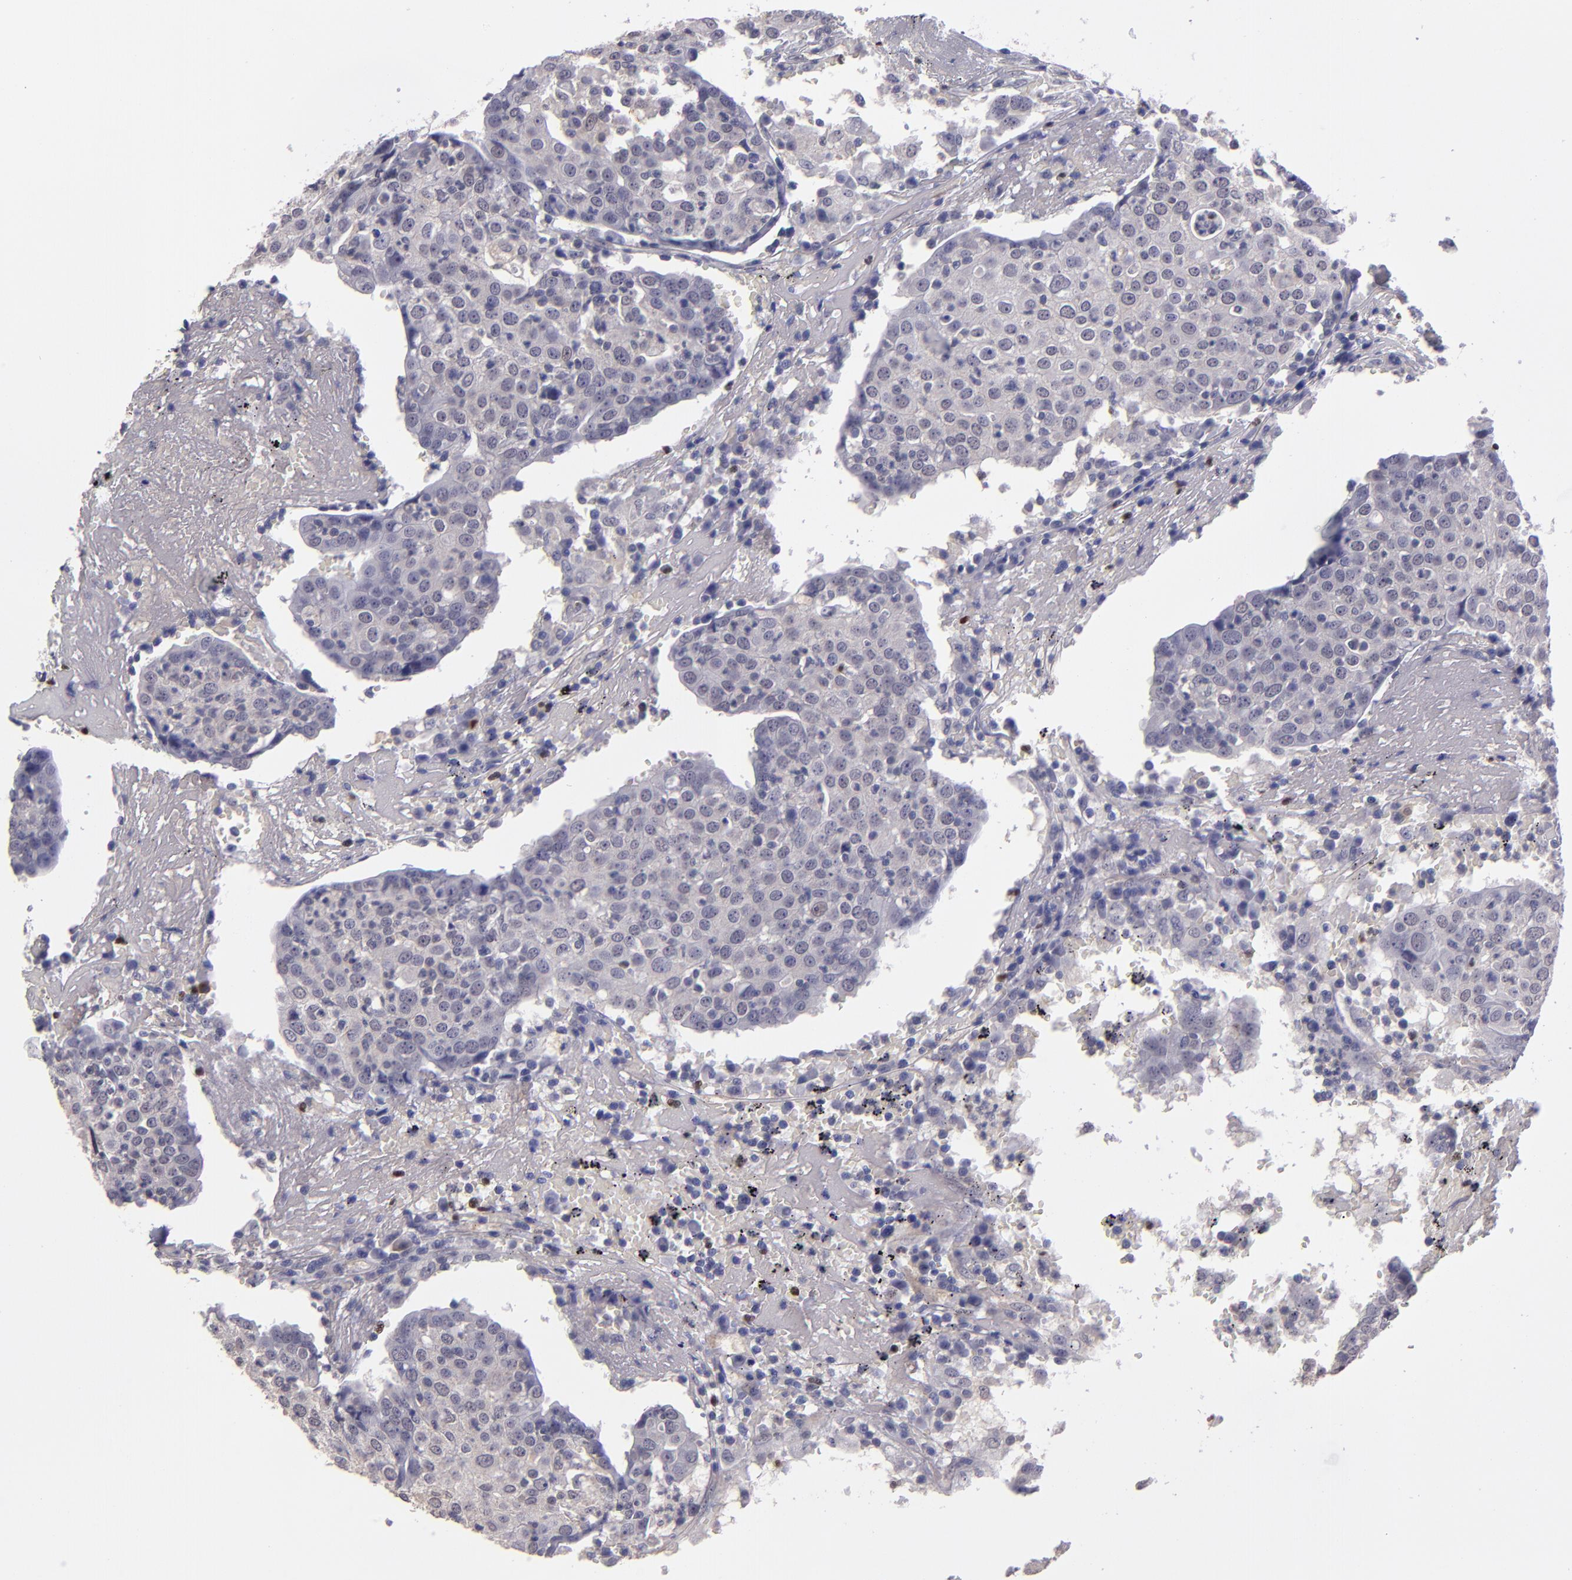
{"staining": {"intensity": "negative", "quantity": "none", "location": "none"}, "tissue": "head and neck cancer", "cell_type": "Tumor cells", "image_type": "cancer", "snomed": [{"axis": "morphology", "description": "Adenocarcinoma, NOS"}, {"axis": "topography", "description": "Salivary gland"}, {"axis": "topography", "description": "Head-Neck"}], "caption": "Immunohistochemical staining of head and neck cancer (adenocarcinoma) reveals no significant positivity in tumor cells.", "gene": "CEBPE", "patient": {"sex": "female", "age": 65}}